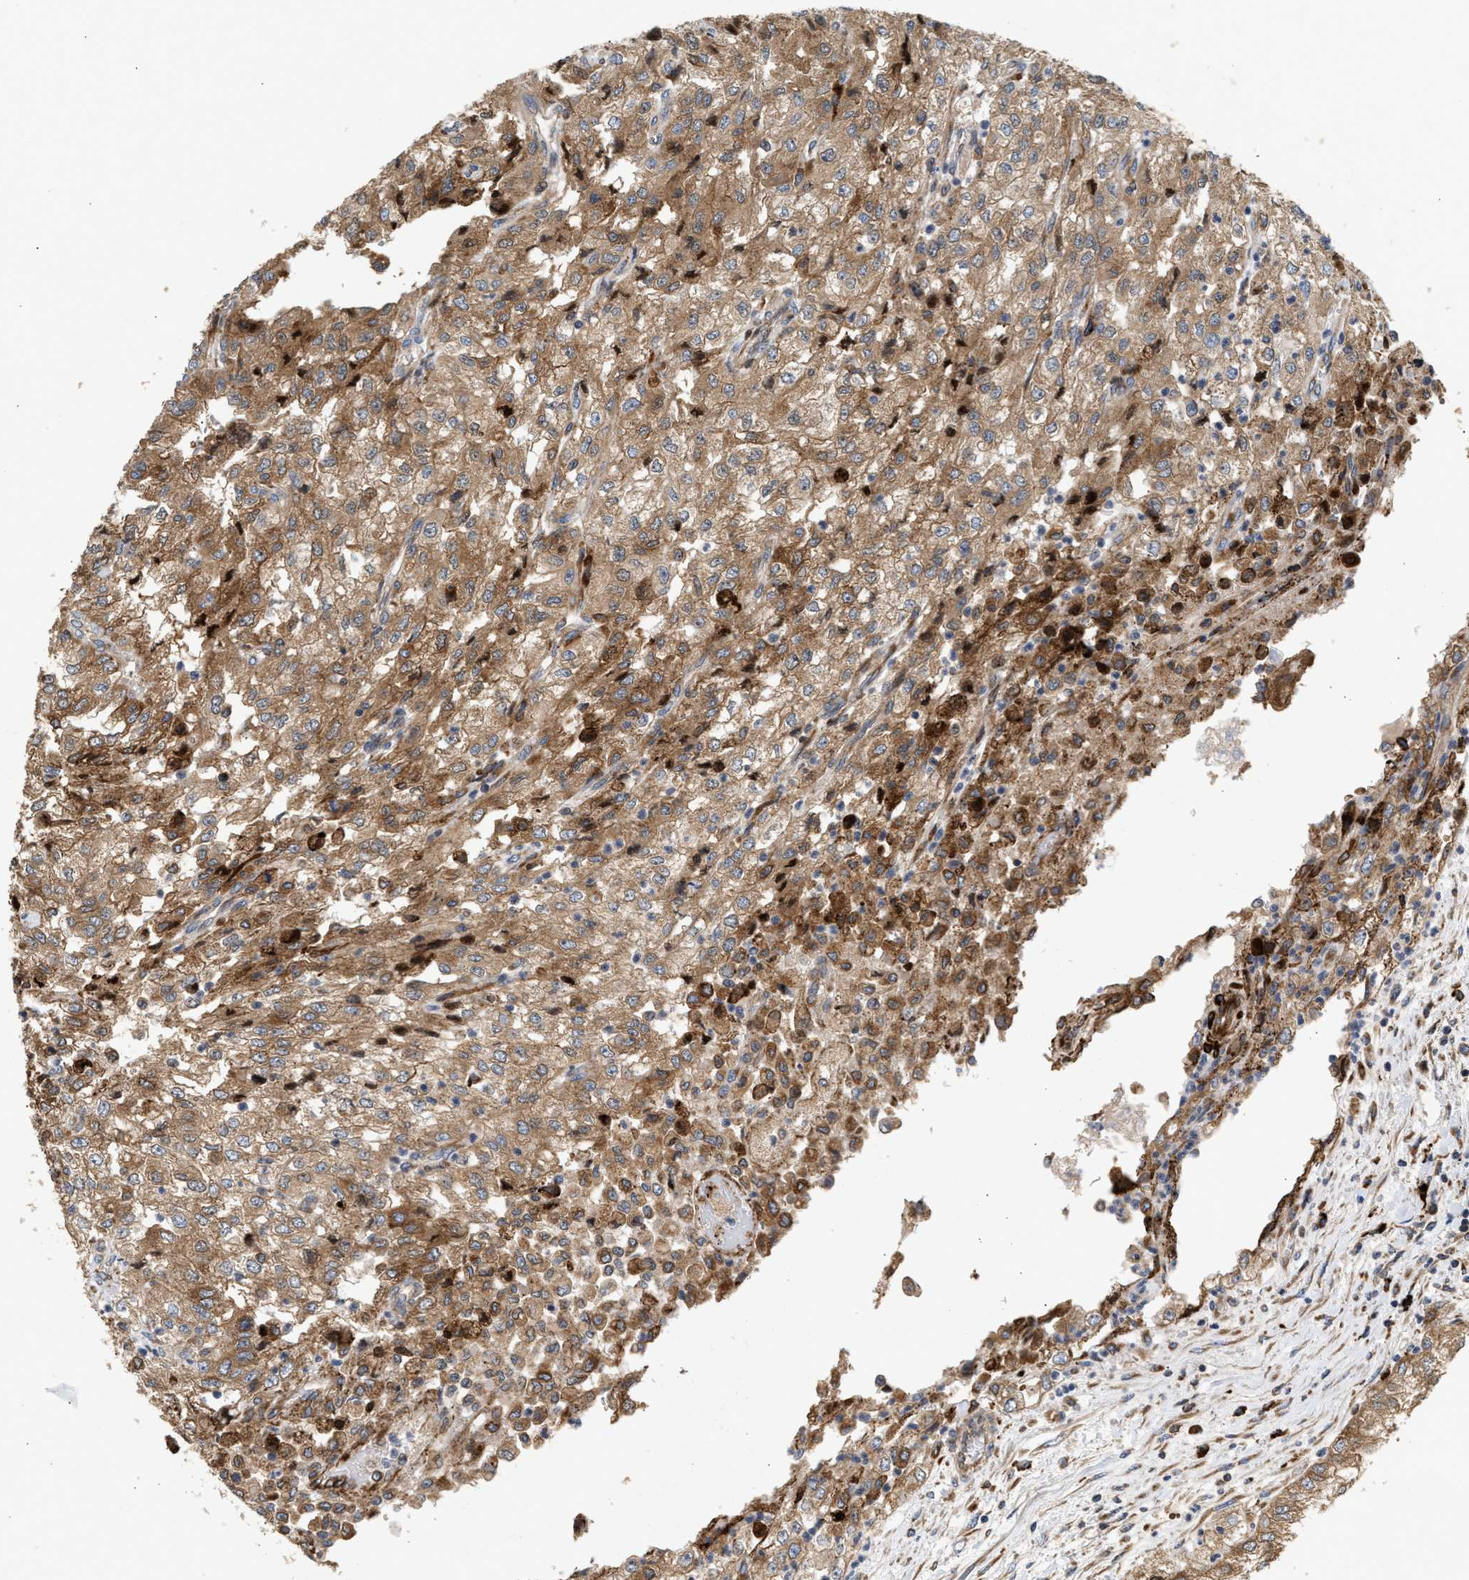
{"staining": {"intensity": "moderate", "quantity": ">75%", "location": "cytoplasmic/membranous"}, "tissue": "renal cancer", "cell_type": "Tumor cells", "image_type": "cancer", "snomed": [{"axis": "morphology", "description": "Adenocarcinoma, NOS"}, {"axis": "topography", "description": "Kidney"}], "caption": "The photomicrograph shows a brown stain indicating the presence of a protein in the cytoplasmic/membranous of tumor cells in renal adenocarcinoma.", "gene": "AMZ1", "patient": {"sex": "female", "age": 54}}